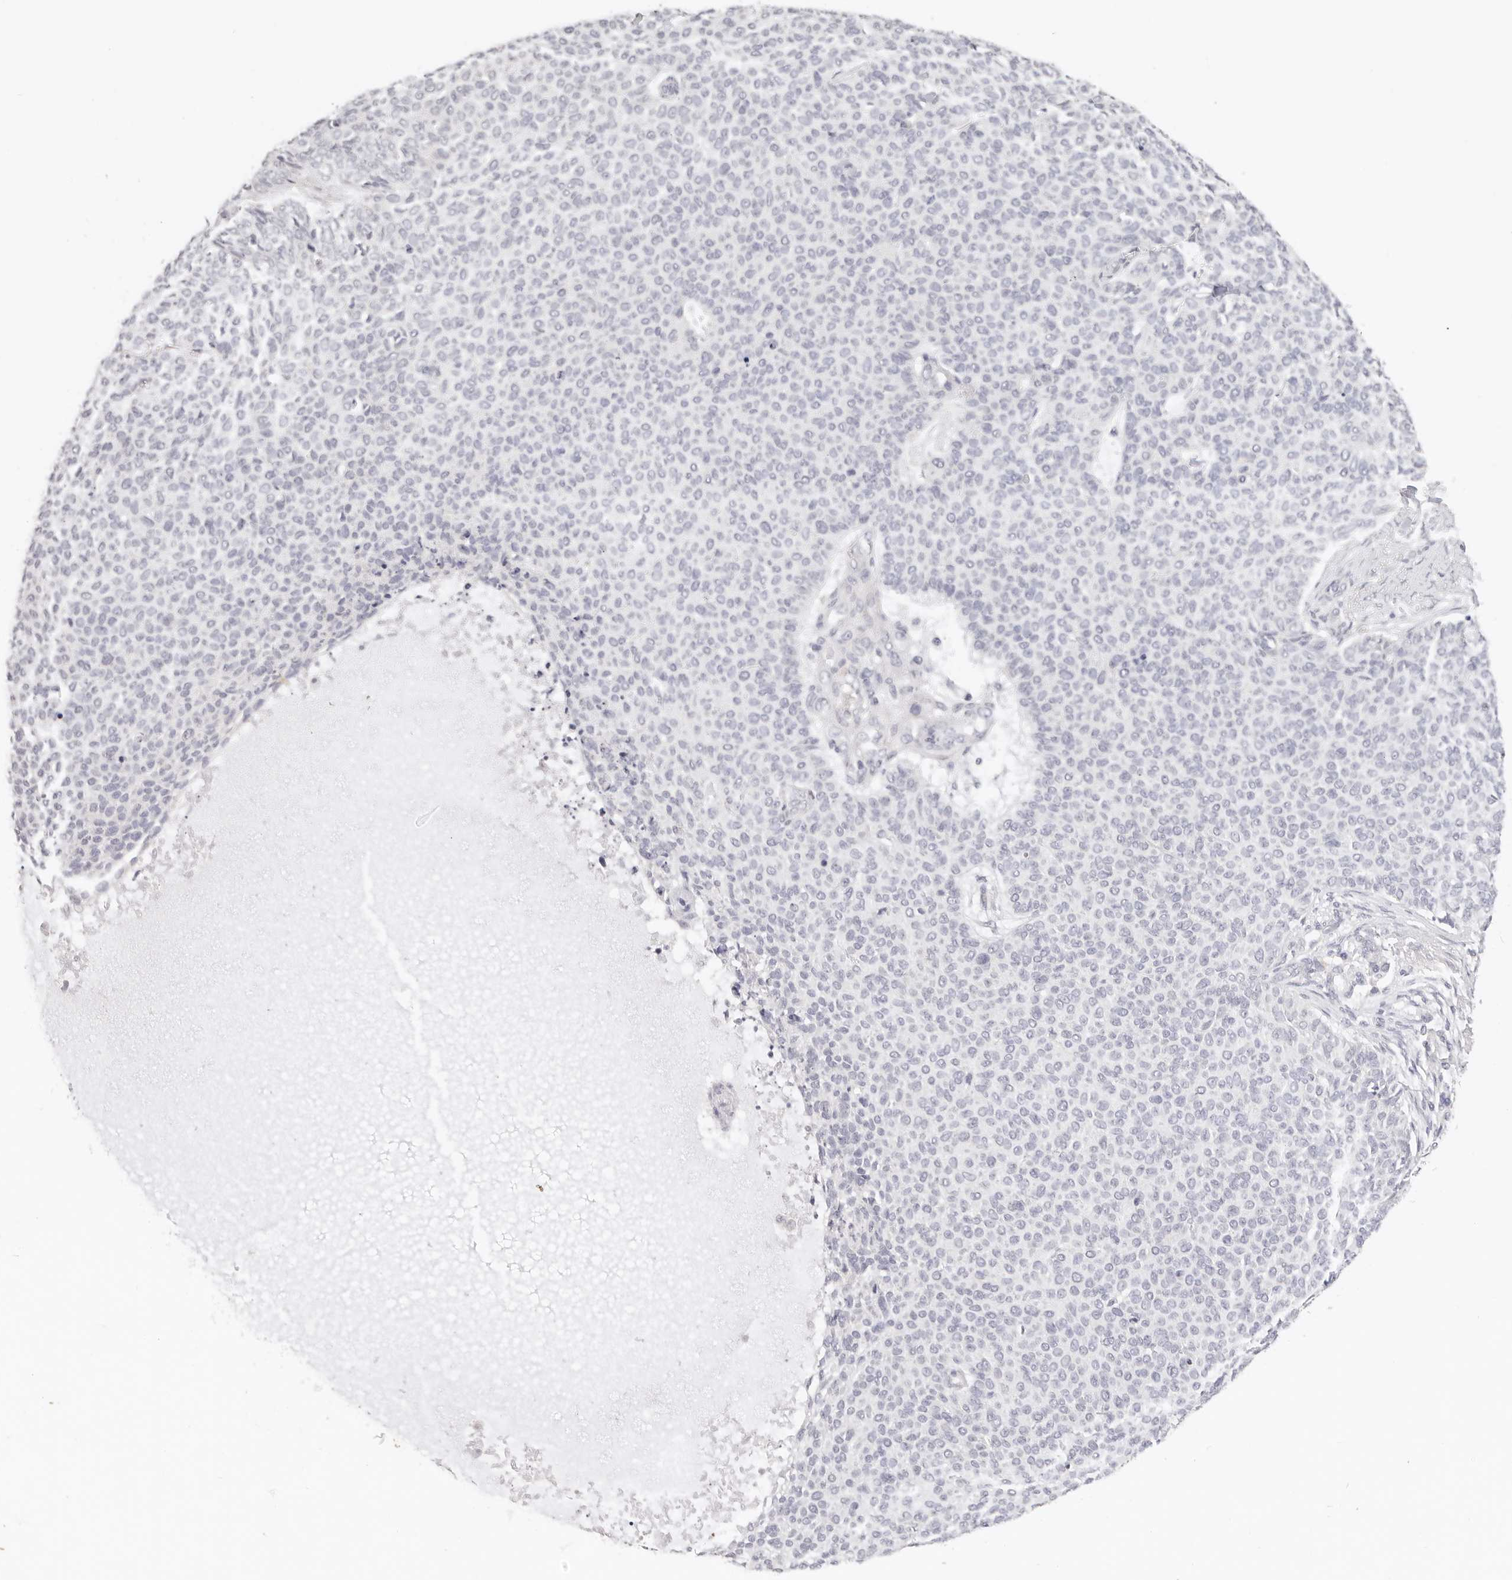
{"staining": {"intensity": "negative", "quantity": "none", "location": "none"}, "tissue": "skin cancer", "cell_type": "Tumor cells", "image_type": "cancer", "snomed": [{"axis": "morphology", "description": "Normal tissue, NOS"}, {"axis": "morphology", "description": "Basal cell carcinoma"}, {"axis": "topography", "description": "Skin"}], "caption": "Immunohistochemistry (IHC) photomicrograph of human basal cell carcinoma (skin) stained for a protein (brown), which demonstrates no positivity in tumor cells.", "gene": "GGPS1", "patient": {"sex": "male", "age": 50}}